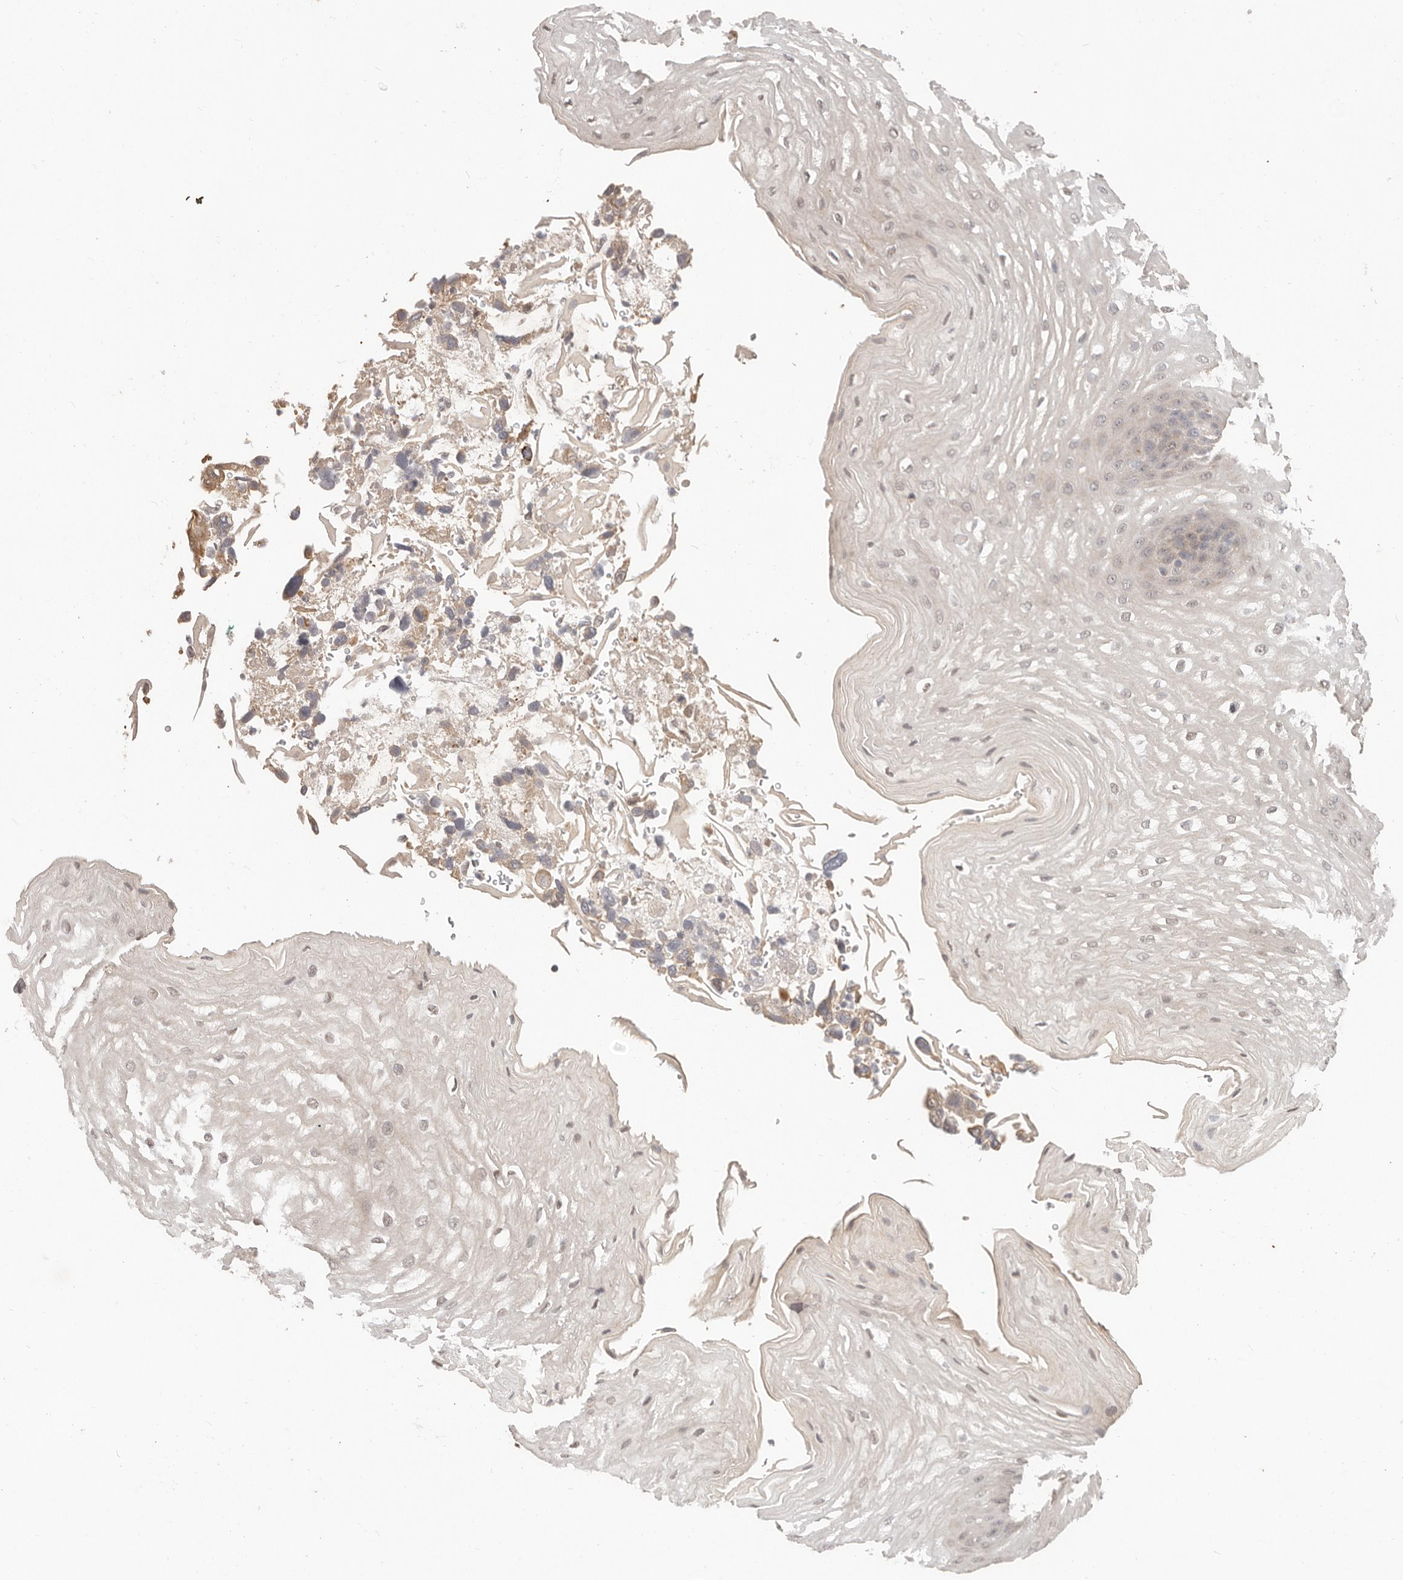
{"staining": {"intensity": "weak", "quantity": "<25%", "location": "cytoplasmic/membranous"}, "tissue": "esophagus", "cell_type": "Squamous epithelial cells", "image_type": "normal", "snomed": [{"axis": "morphology", "description": "Normal tissue, NOS"}, {"axis": "topography", "description": "Esophagus"}], "caption": "There is no significant positivity in squamous epithelial cells of esophagus. (Immunohistochemistry, brightfield microscopy, high magnification).", "gene": "MTFR2", "patient": {"sex": "male", "age": 54}}